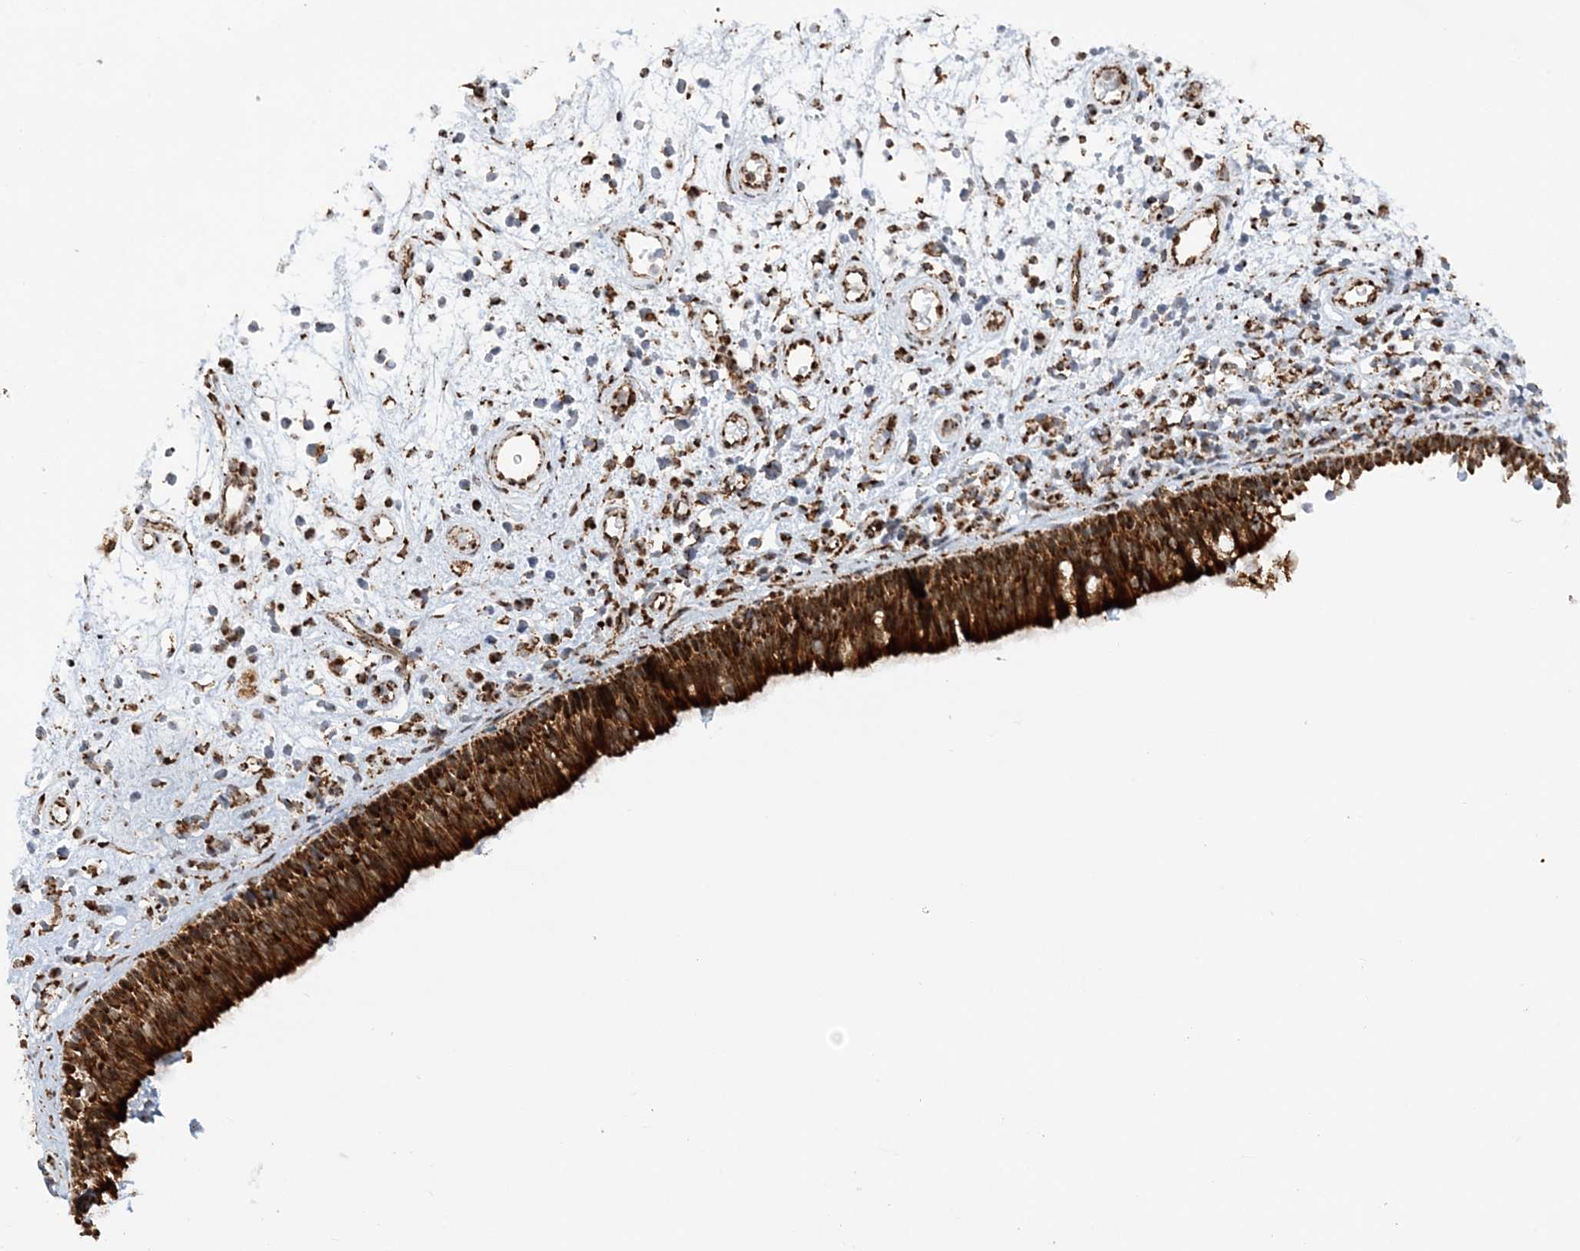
{"staining": {"intensity": "strong", "quantity": ">75%", "location": "cytoplasmic/membranous"}, "tissue": "nasopharynx", "cell_type": "Respiratory epithelial cells", "image_type": "normal", "snomed": [{"axis": "morphology", "description": "Normal tissue, NOS"}, {"axis": "morphology", "description": "Inflammation, NOS"}, {"axis": "morphology", "description": "Malignant melanoma, Metastatic site"}, {"axis": "topography", "description": "Nasopharynx"}], "caption": "Benign nasopharynx displays strong cytoplasmic/membranous expression in approximately >75% of respiratory epithelial cells, visualized by immunohistochemistry.", "gene": "CRY2", "patient": {"sex": "male", "age": 70}}